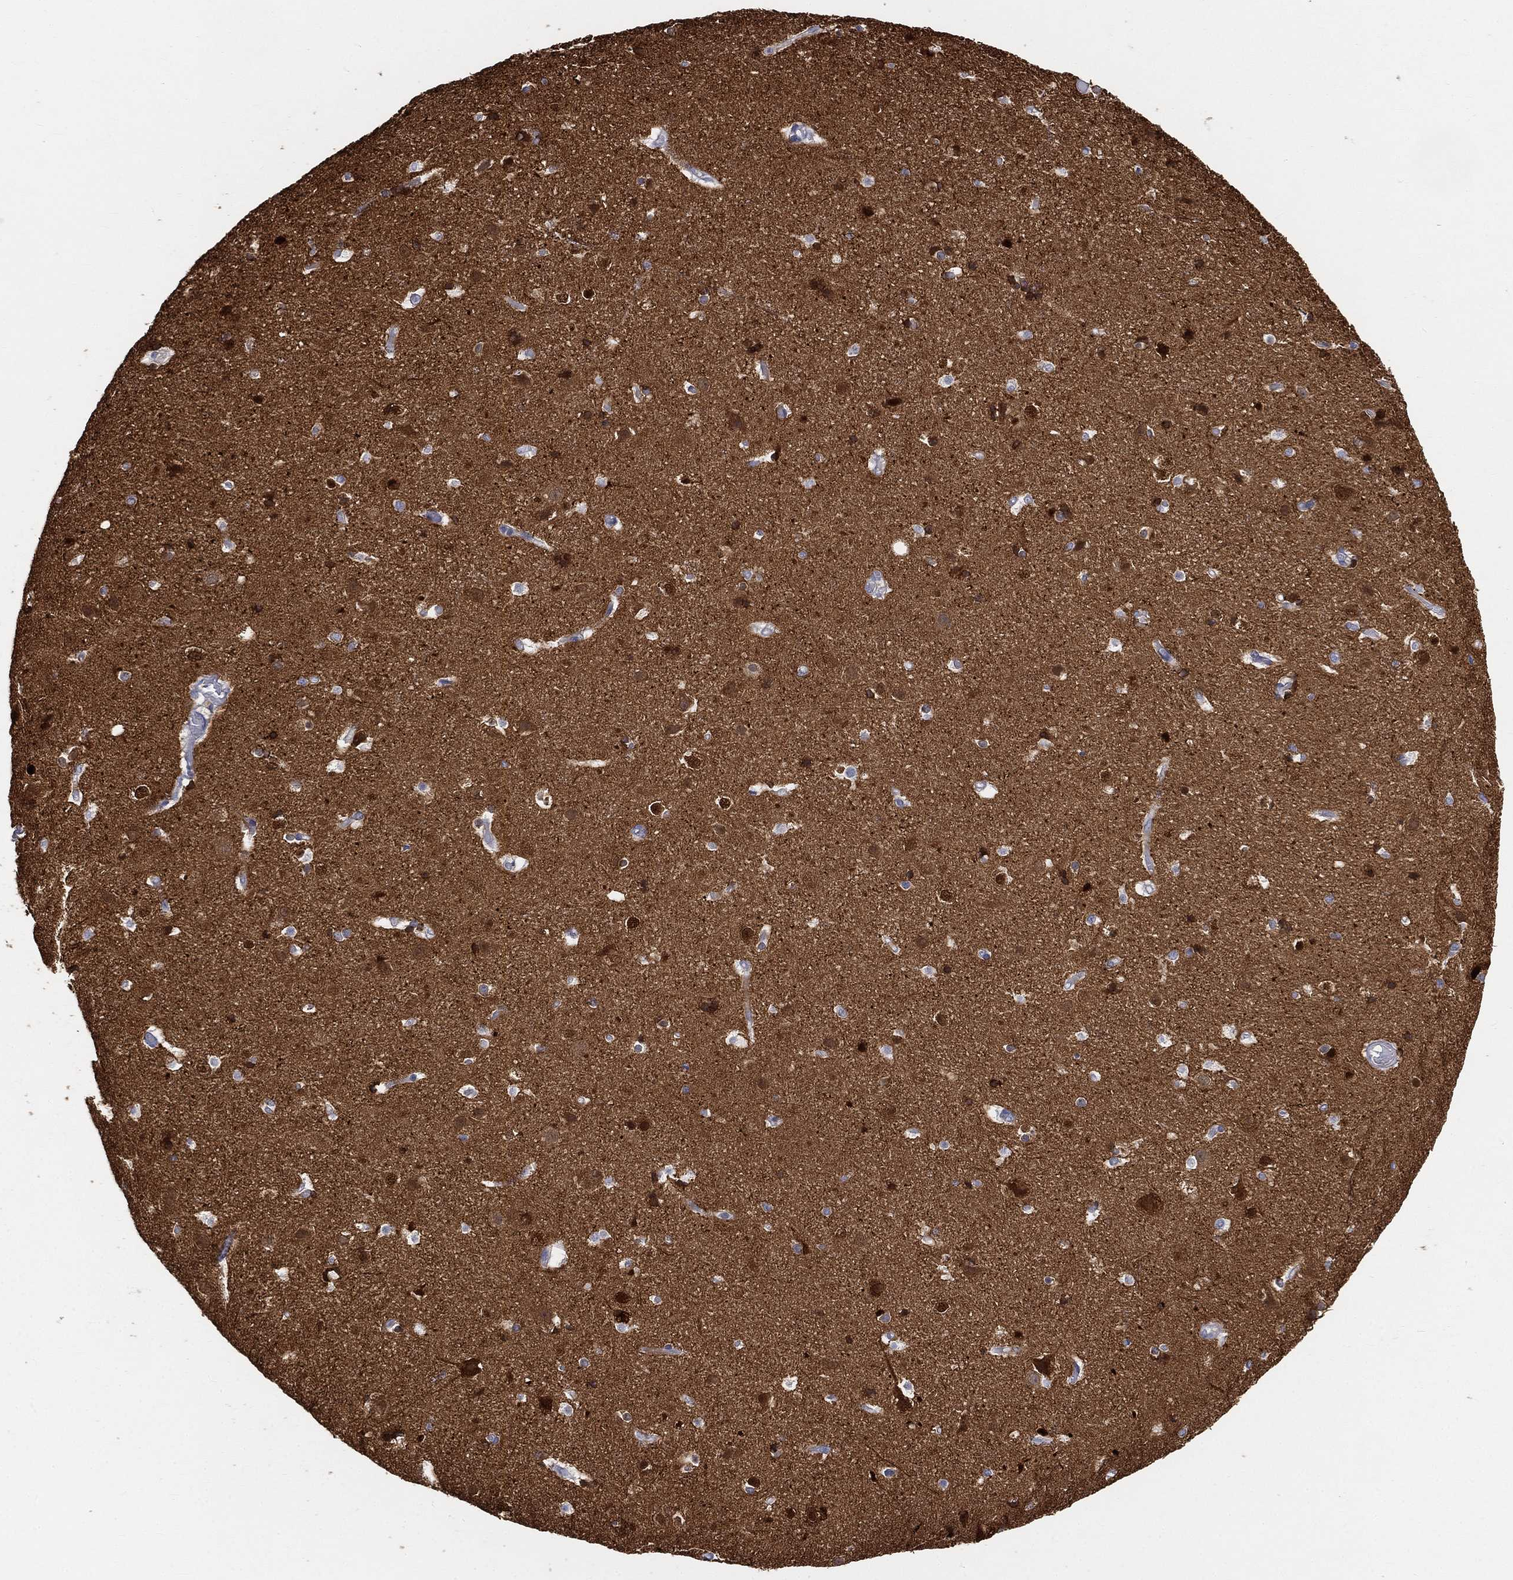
{"staining": {"intensity": "negative", "quantity": "none", "location": "none"}, "tissue": "cerebral cortex", "cell_type": "Endothelial cells", "image_type": "normal", "snomed": [{"axis": "morphology", "description": "Normal tissue, NOS"}, {"axis": "topography", "description": "Cerebral cortex"}], "caption": "Cerebral cortex stained for a protein using immunohistochemistry (IHC) shows no staining endothelial cells.", "gene": "TMEM25", "patient": {"sex": "female", "age": 52}}